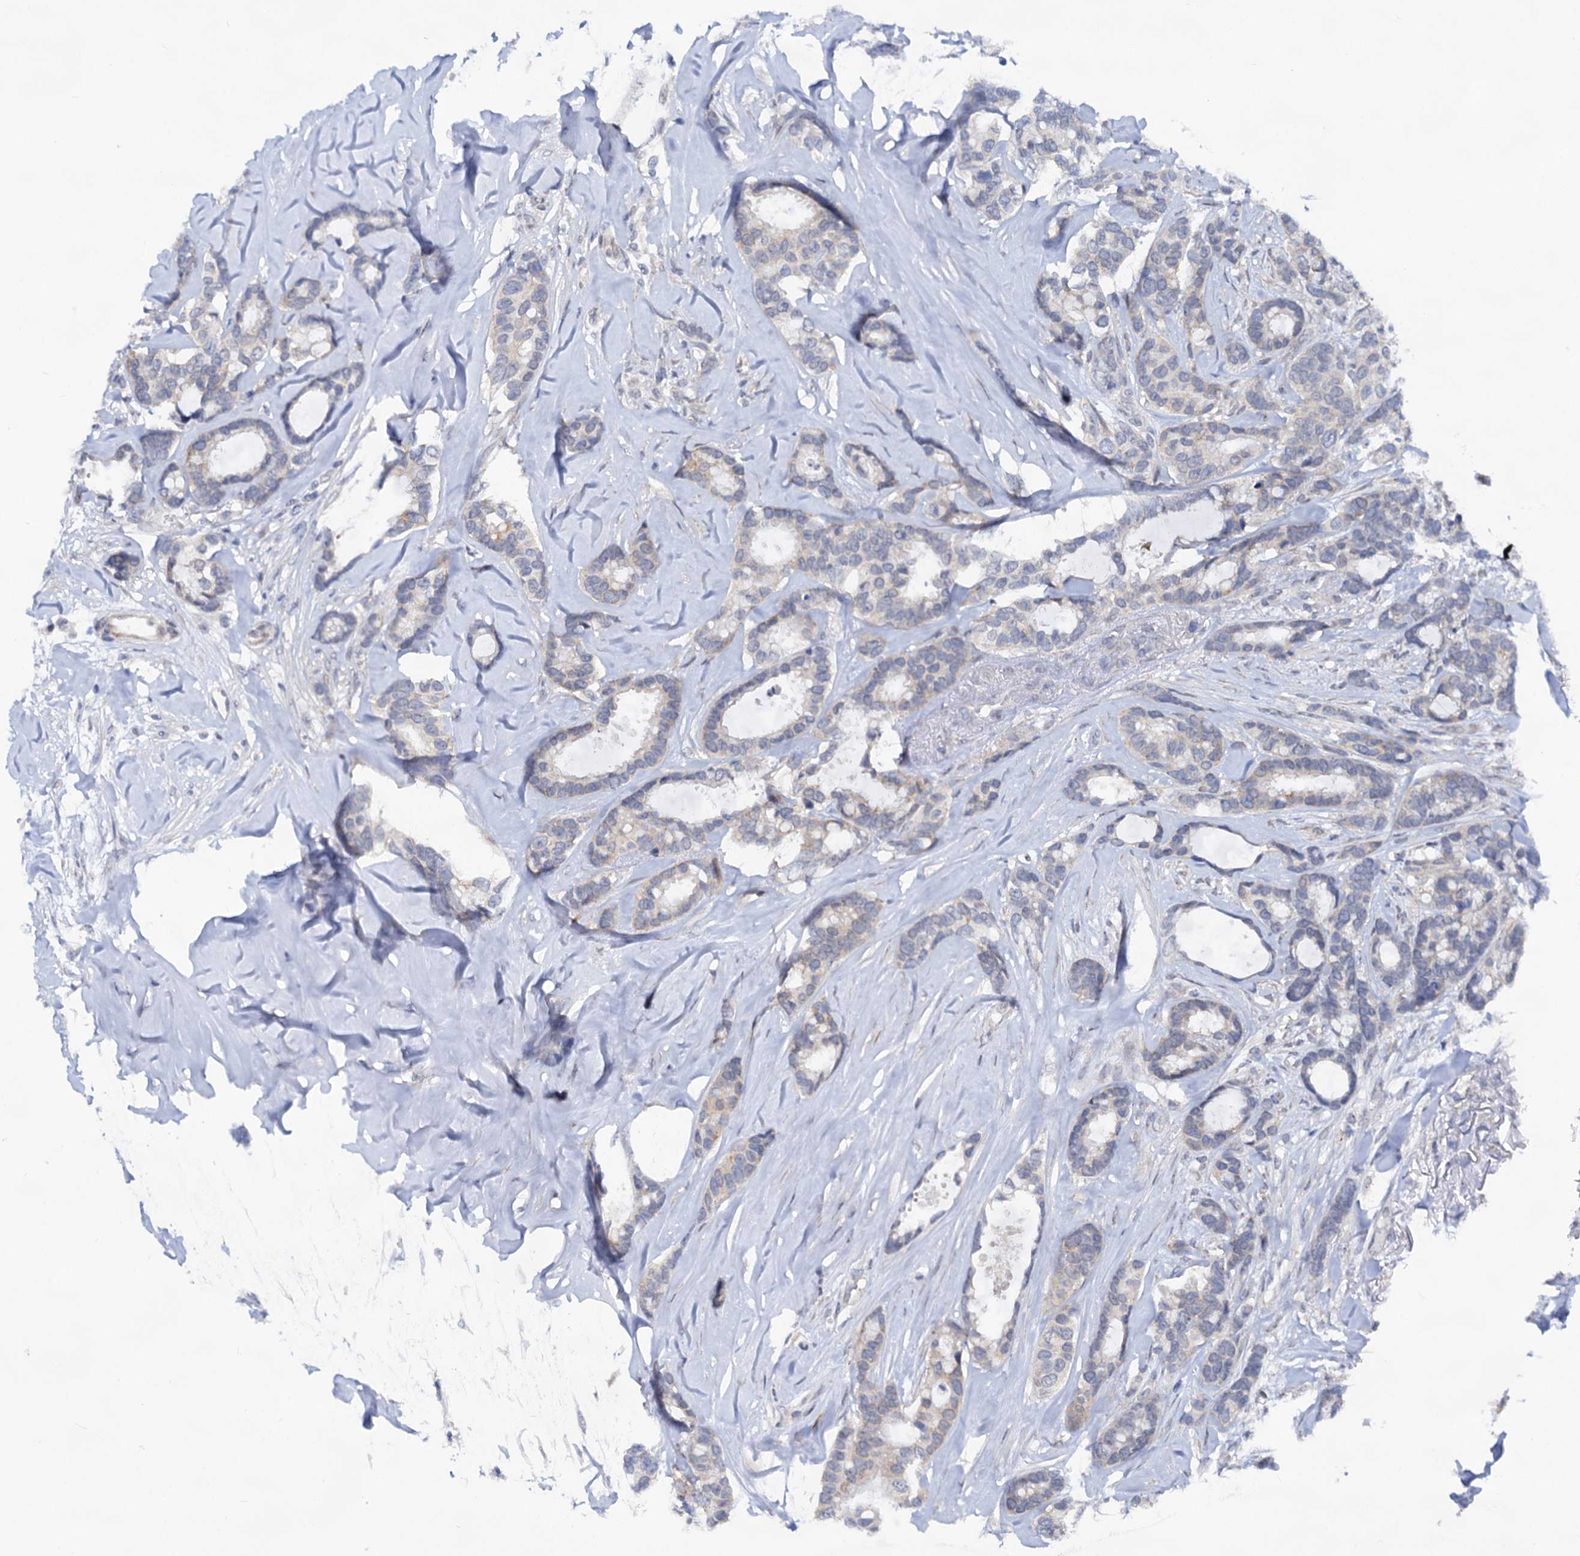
{"staining": {"intensity": "negative", "quantity": "none", "location": "none"}, "tissue": "breast cancer", "cell_type": "Tumor cells", "image_type": "cancer", "snomed": [{"axis": "morphology", "description": "Duct carcinoma"}, {"axis": "topography", "description": "Breast"}], "caption": "Immunohistochemistry (IHC) micrograph of breast cancer stained for a protein (brown), which reveals no staining in tumor cells.", "gene": "CAPRIN2", "patient": {"sex": "female", "age": 87}}